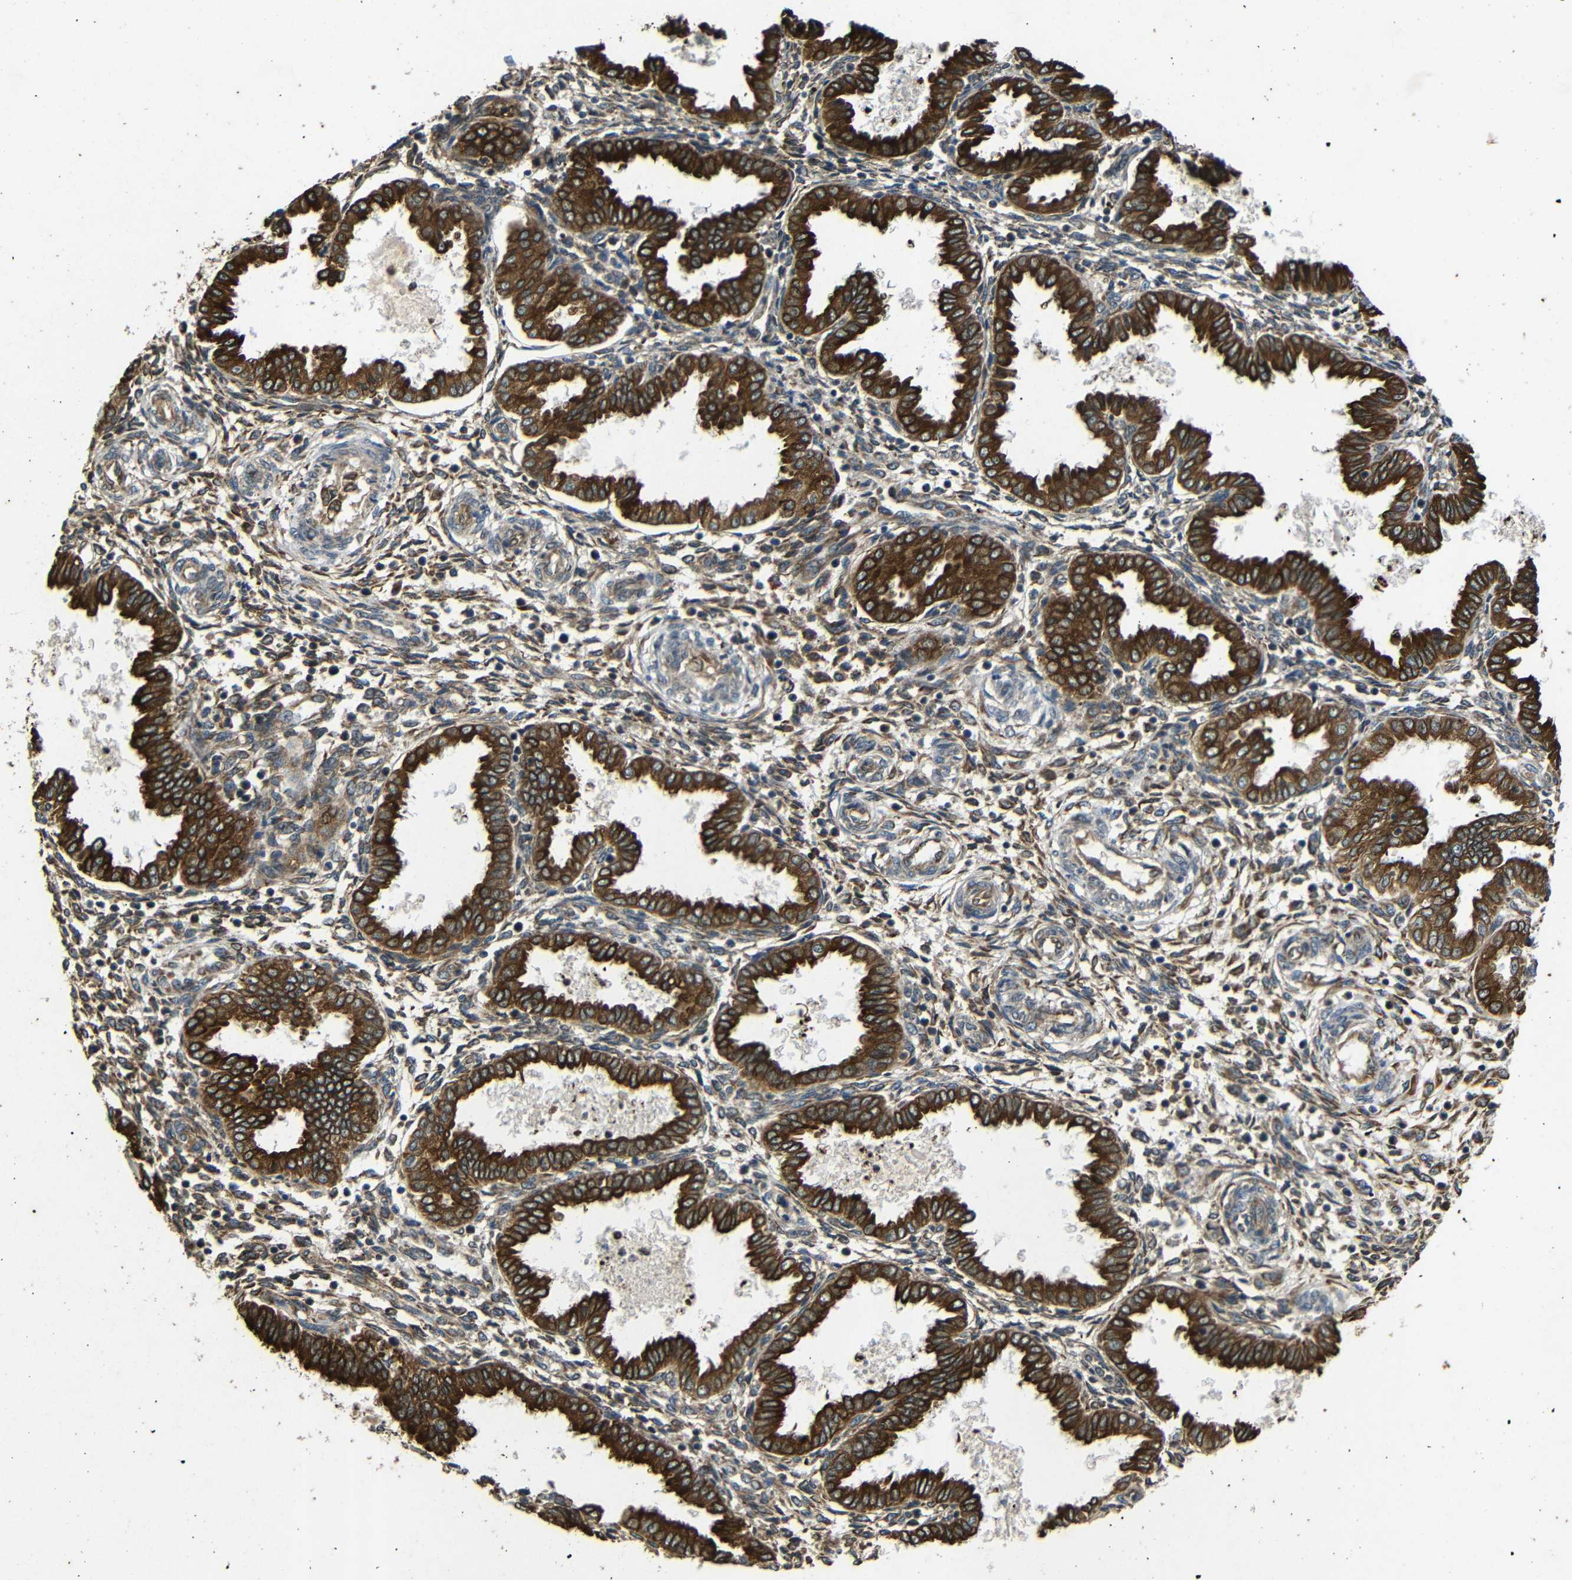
{"staining": {"intensity": "moderate", "quantity": ">75%", "location": "cytoplasmic/membranous"}, "tissue": "endometrium", "cell_type": "Cells in endometrial stroma", "image_type": "normal", "snomed": [{"axis": "morphology", "description": "Normal tissue, NOS"}, {"axis": "topography", "description": "Endometrium"}], "caption": "IHC (DAB (3,3'-diaminobenzidine)) staining of benign endometrium shows moderate cytoplasmic/membranous protein expression in about >75% of cells in endometrial stroma. The protein of interest is shown in brown color, while the nuclei are stained blue.", "gene": "TRPC1", "patient": {"sex": "female", "age": 33}}